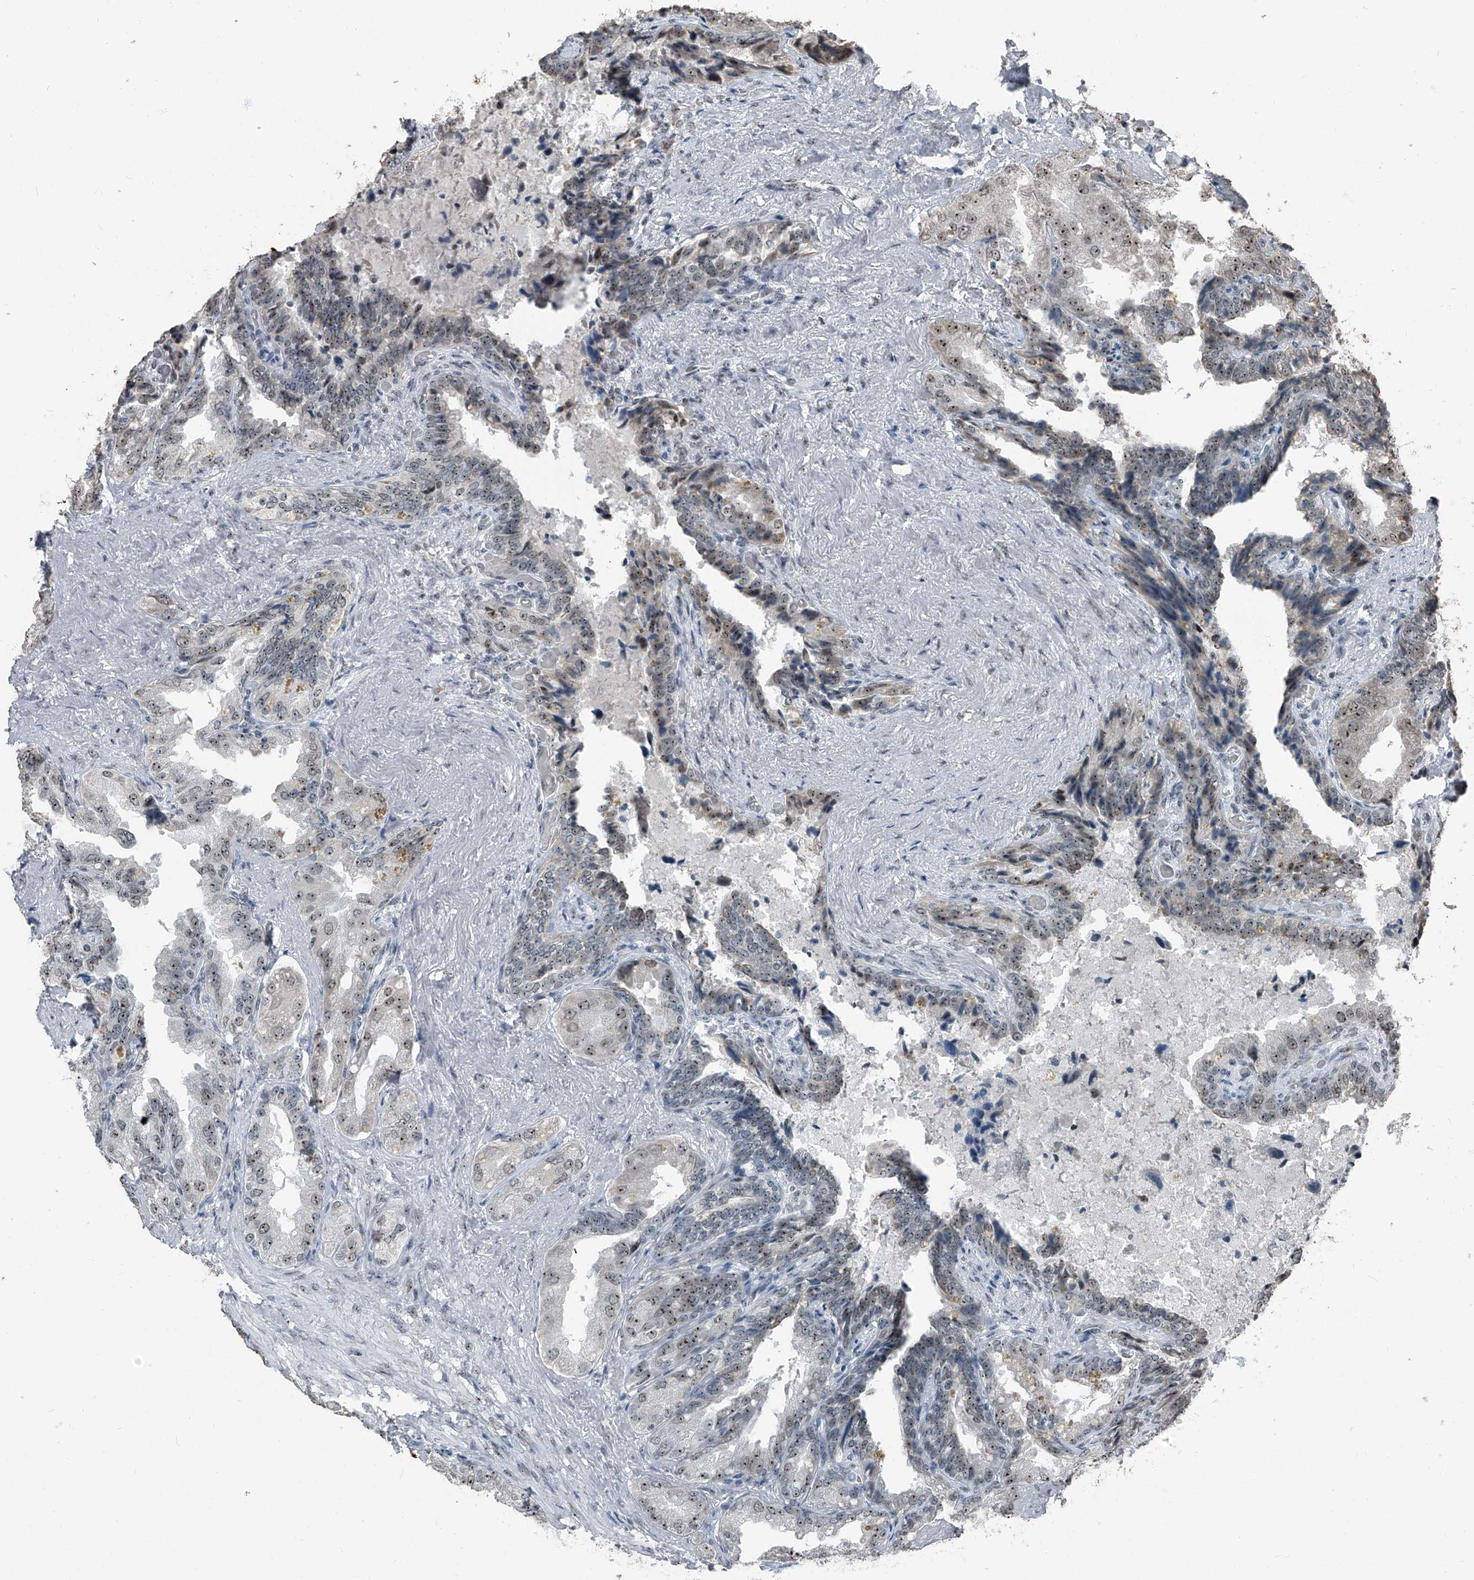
{"staining": {"intensity": "weak", "quantity": ">75%", "location": "nuclear"}, "tissue": "seminal vesicle", "cell_type": "Glandular cells", "image_type": "normal", "snomed": [{"axis": "morphology", "description": "Normal tissue, NOS"}, {"axis": "topography", "description": "Seminal veicle"}, {"axis": "topography", "description": "Peripheral nerve tissue"}], "caption": "Protein staining demonstrates weak nuclear staining in about >75% of glandular cells in normal seminal vesicle.", "gene": "TCOF1", "patient": {"sex": "male", "age": 63}}